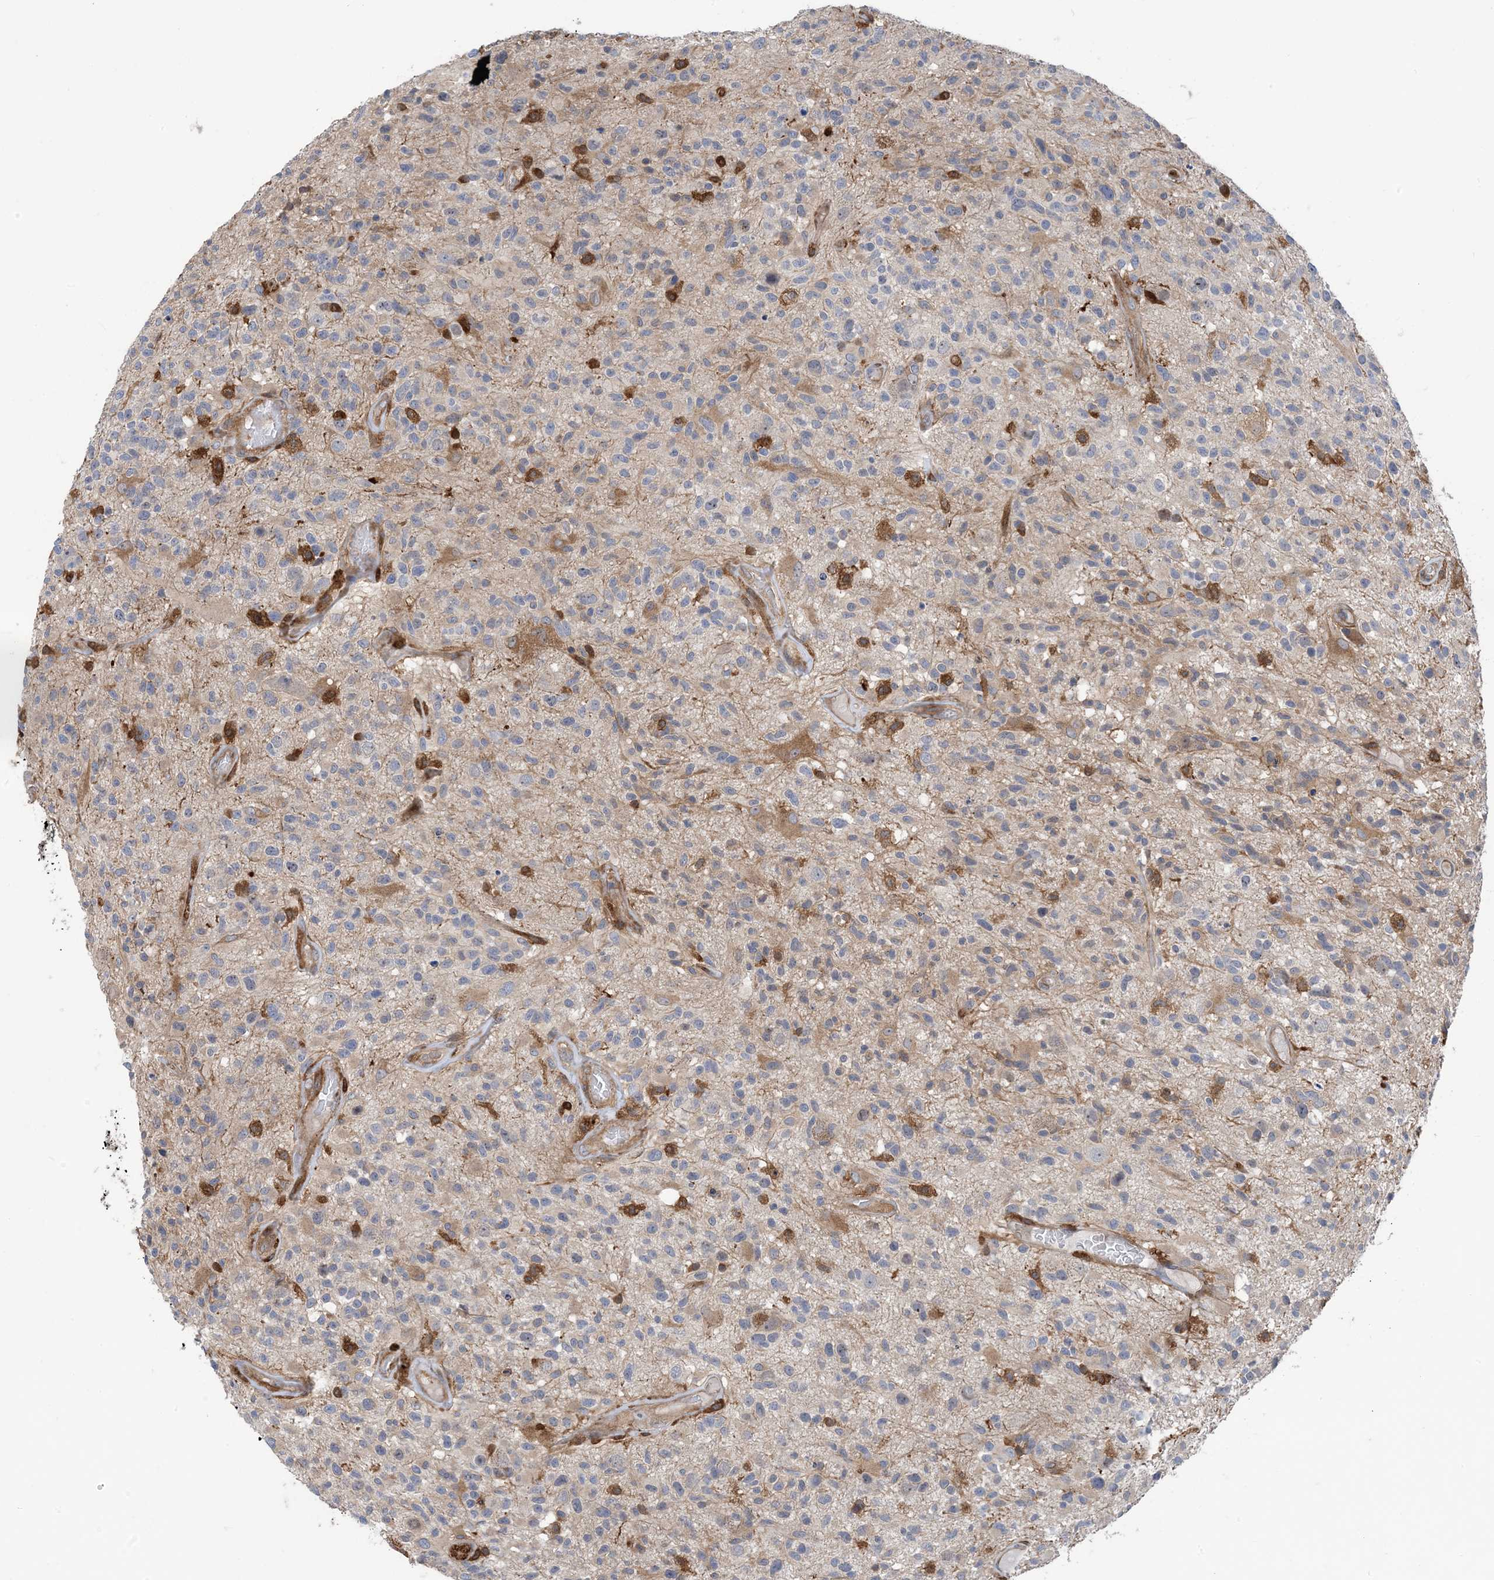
{"staining": {"intensity": "negative", "quantity": "none", "location": "none"}, "tissue": "glioma", "cell_type": "Tumor cells", "image_type": "cancer", "snomed": [{"axis": "morphology", "description": "Glioma, malignant, High grade"}, {"axis": "morphology", "description": "Glioblastoma, NOS"}, {"axis": "topography", "description": "Brain"}], "caption": "DAB immunohistochemical staining of human glioma shows no significant expression in tumor cells.", "gene": "HS1BP3", "patient": {"sex": "male", "age": 60}}